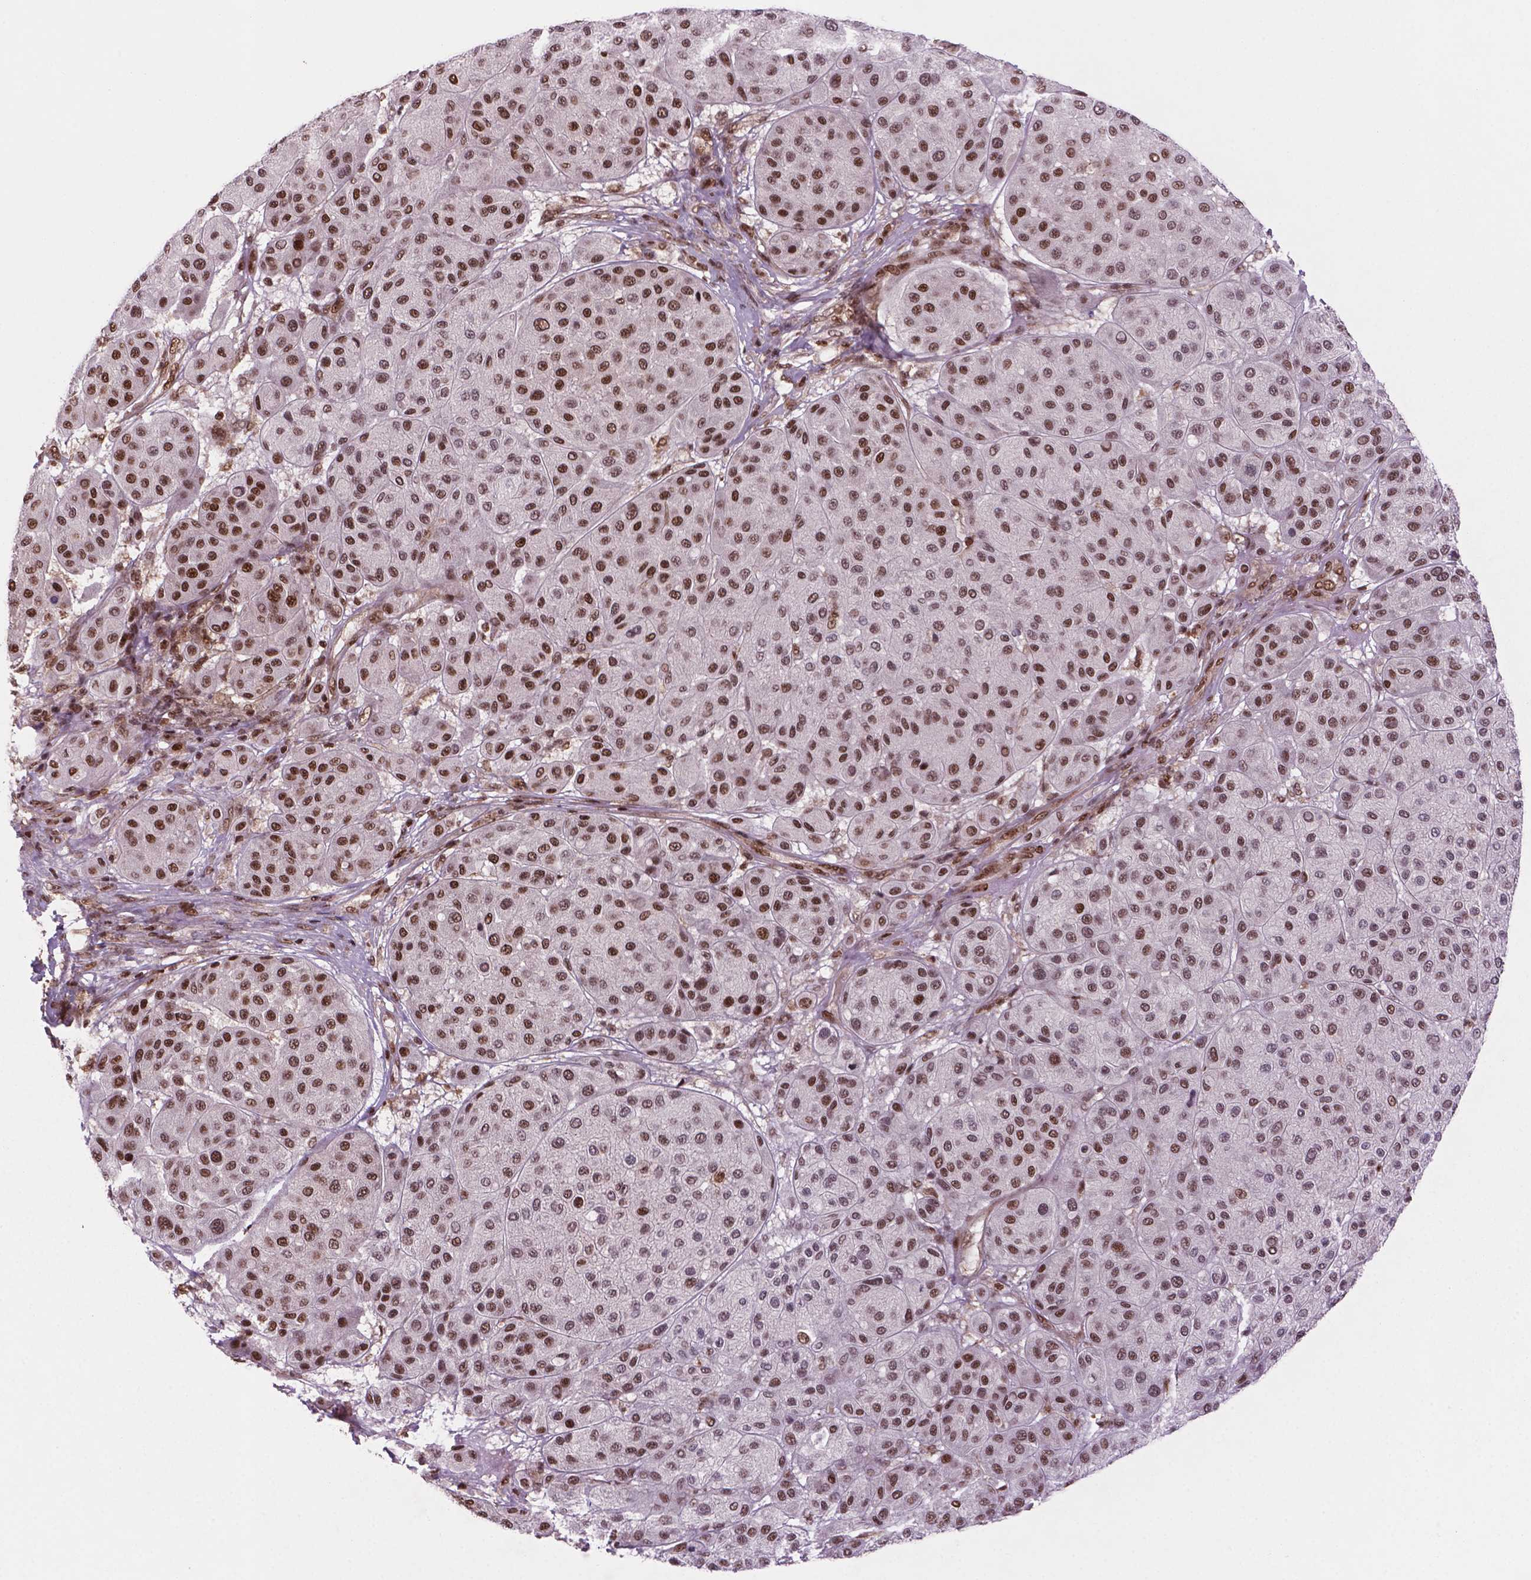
{"staining": {"intensity": "moderate", "quantity": ">75%", "location": "nuclear"}, "tissue": "melanoma", "cell_type": "Tumor cells", "image_type": "cancer", "snomed": [{"axis": "morphology", "description": "Malignant melanoma, Metastatic site"}, {"axis": "topography", "description": "Smooth muscle"}], "caption": "Protein expression analysis of malignant melanoma (metastatic site) exhibits moderate nuclear positivity in approximately >75% of tumor cells.", "gene": "SIRT6", "patient": {"sex": "male", "age": 41}}